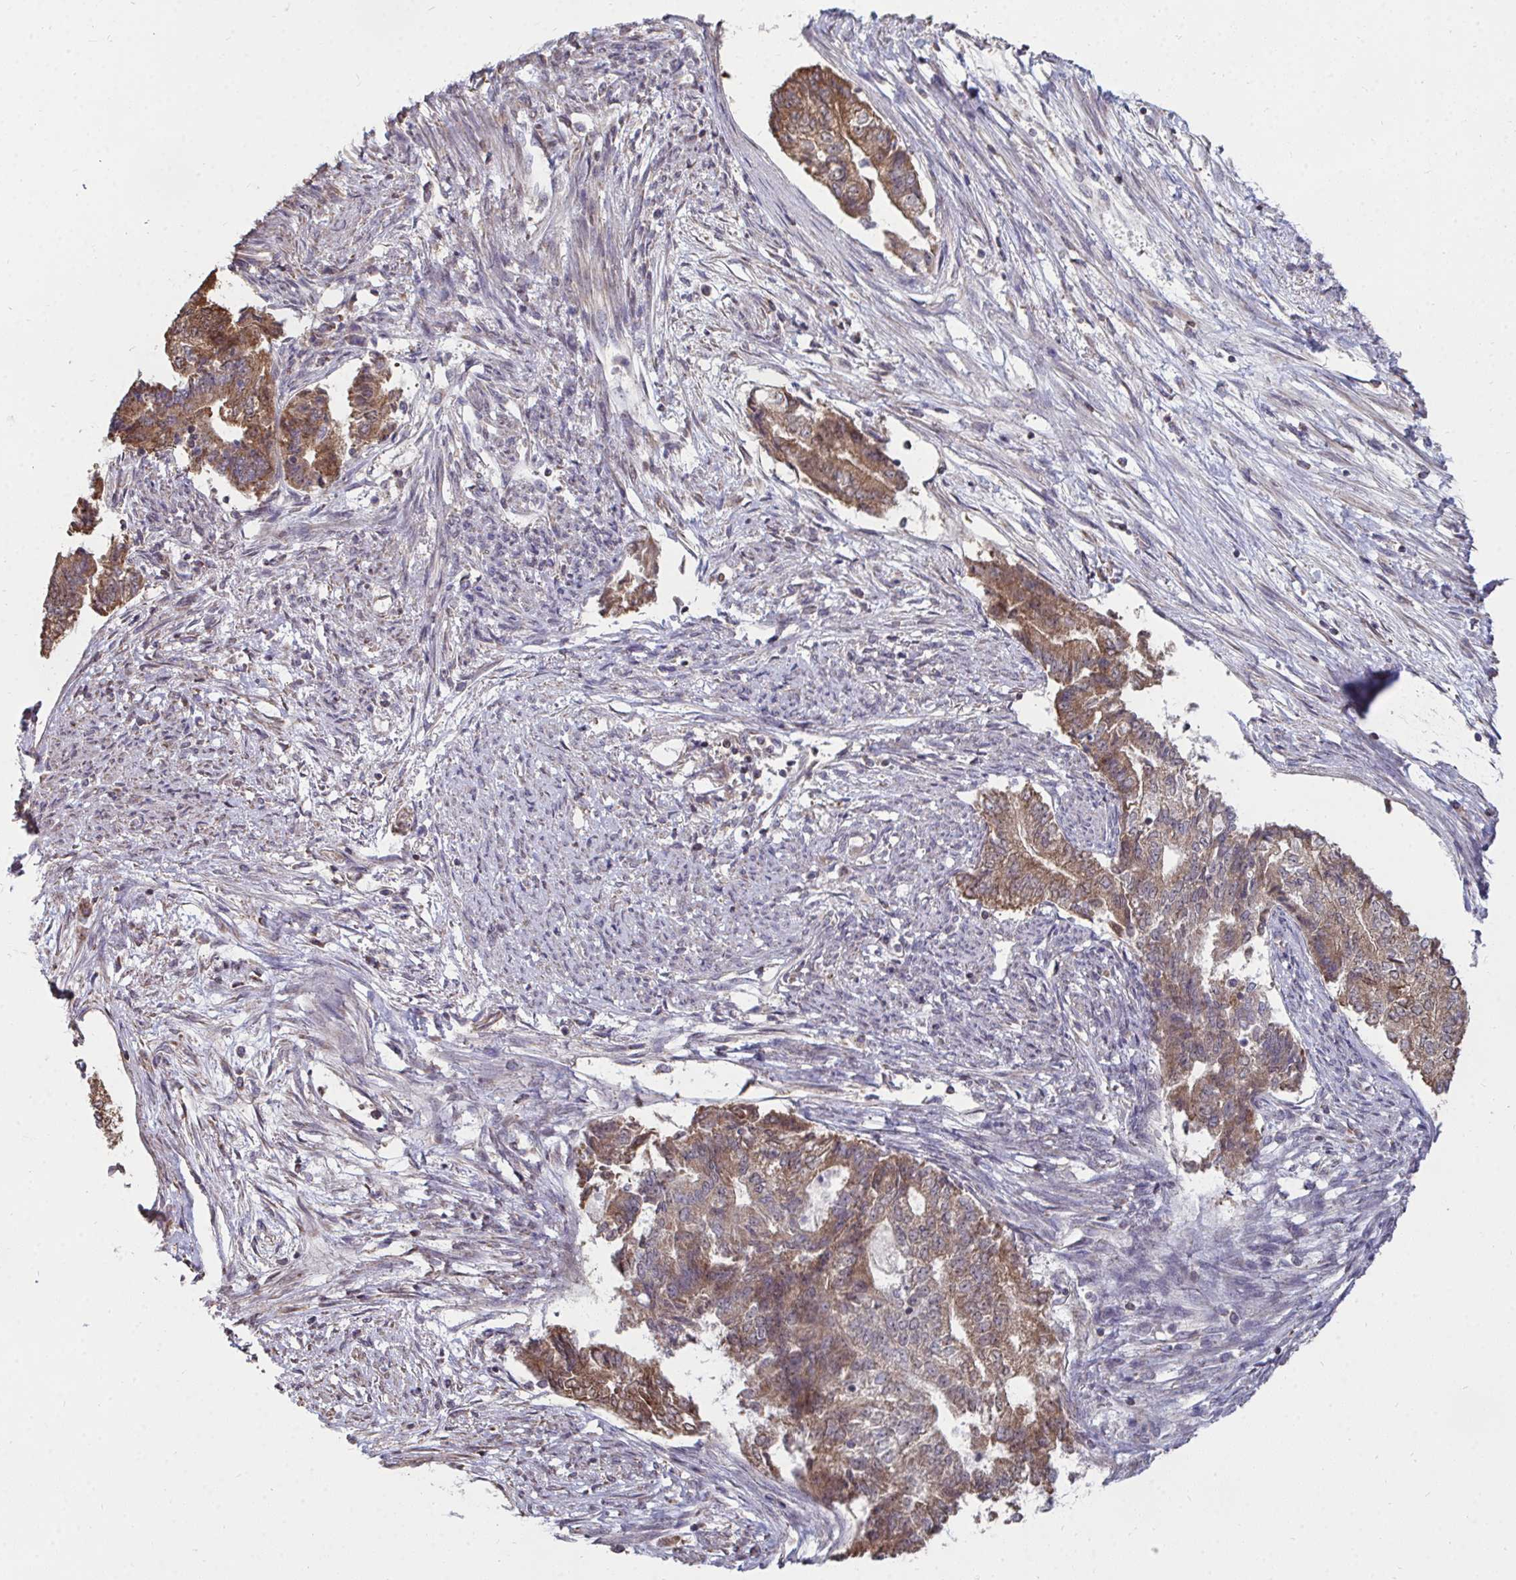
{"staining": {"intensity": "moderate", "quantity": ">75%", "location": "cytoplasmic/membranous"}, "tissue": "endometrial cancer", "cell_type": "Tumor cells", "image_type": "cancer", "snomed": [{"axis": "morphology", "description": "Adenocarcinoma, NOS"}, {"axis": "topography", "description": "Endometrium"}], "caption": "Endometrial cancer (adenocarcinoma) stained with DAB immunohistochemistry reveals medium levels of moderate cytoplasmic/membranous positivity in about >75% of tumor cells. The staining is performed using DAB brown chromogen to label protein expression. The nuclei are counter-stained blue using hematoxylin.", "gene": "DNAJA2", "patient": {"sex": "female", "age": 65}}